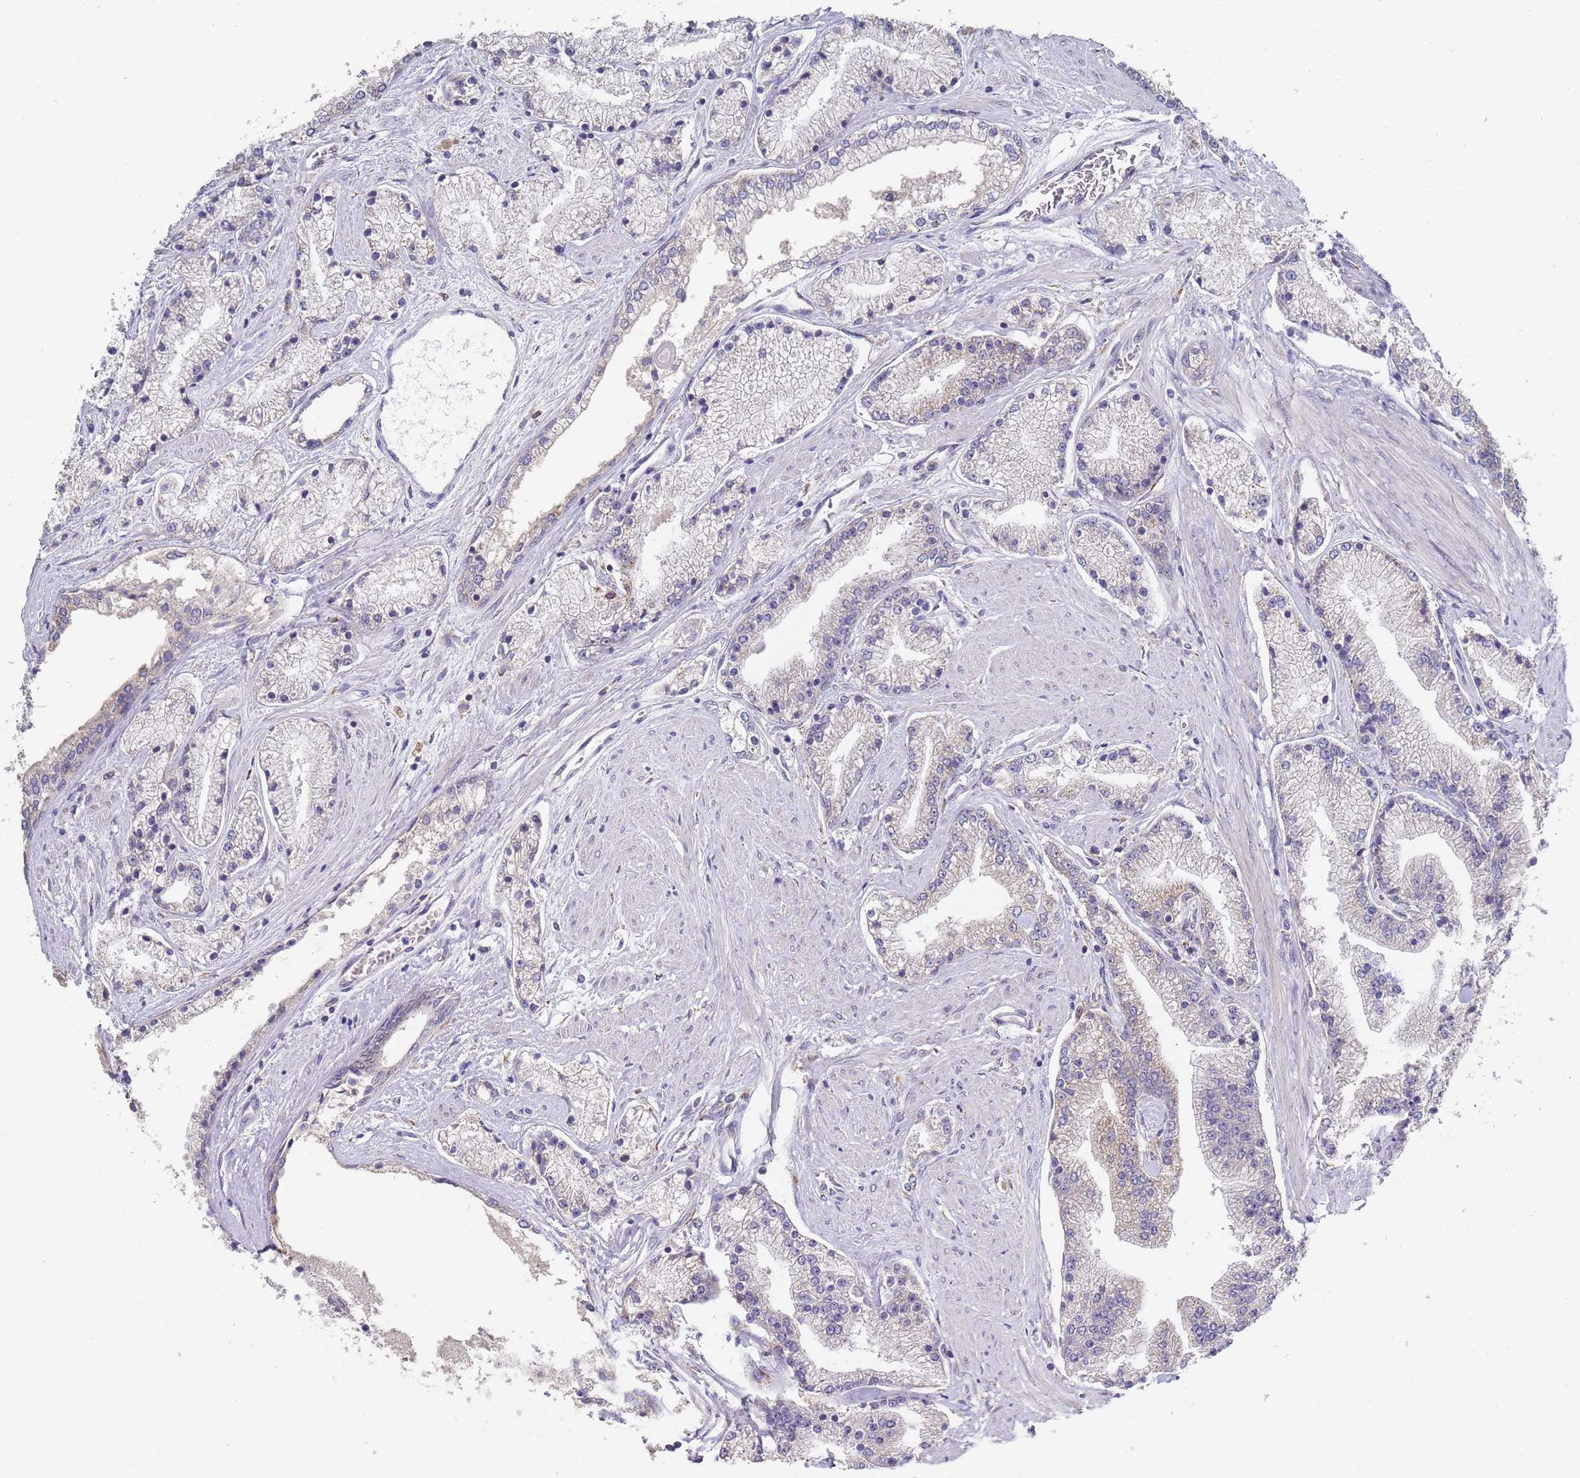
{"staining": {"intensity": "negative", "quantity": "none", "location": "none"}, "tissue": "prostate cancer", "cell_type": "Tumor cells", "image_type": "cancer", "snomed": [{"axis": "morphology", "description": "Adenocarcinoma, High grade"}, {"axis": "topography", "description": "Prostate"}], "caption": "Immunohistochemistry image of neoplastic tissue: prostate cancer (adenocarcinoma (high-grade)) stained with DAB exhibits no significant protein positivity in tumor cells. The staining is performed using DAB (3,3'-diaminobenzidine) brown chromogen with nuclei counter-stained in using hematoxylin.", "gene": "VRK2", "patient": {"sex": "male", "age": 67}}